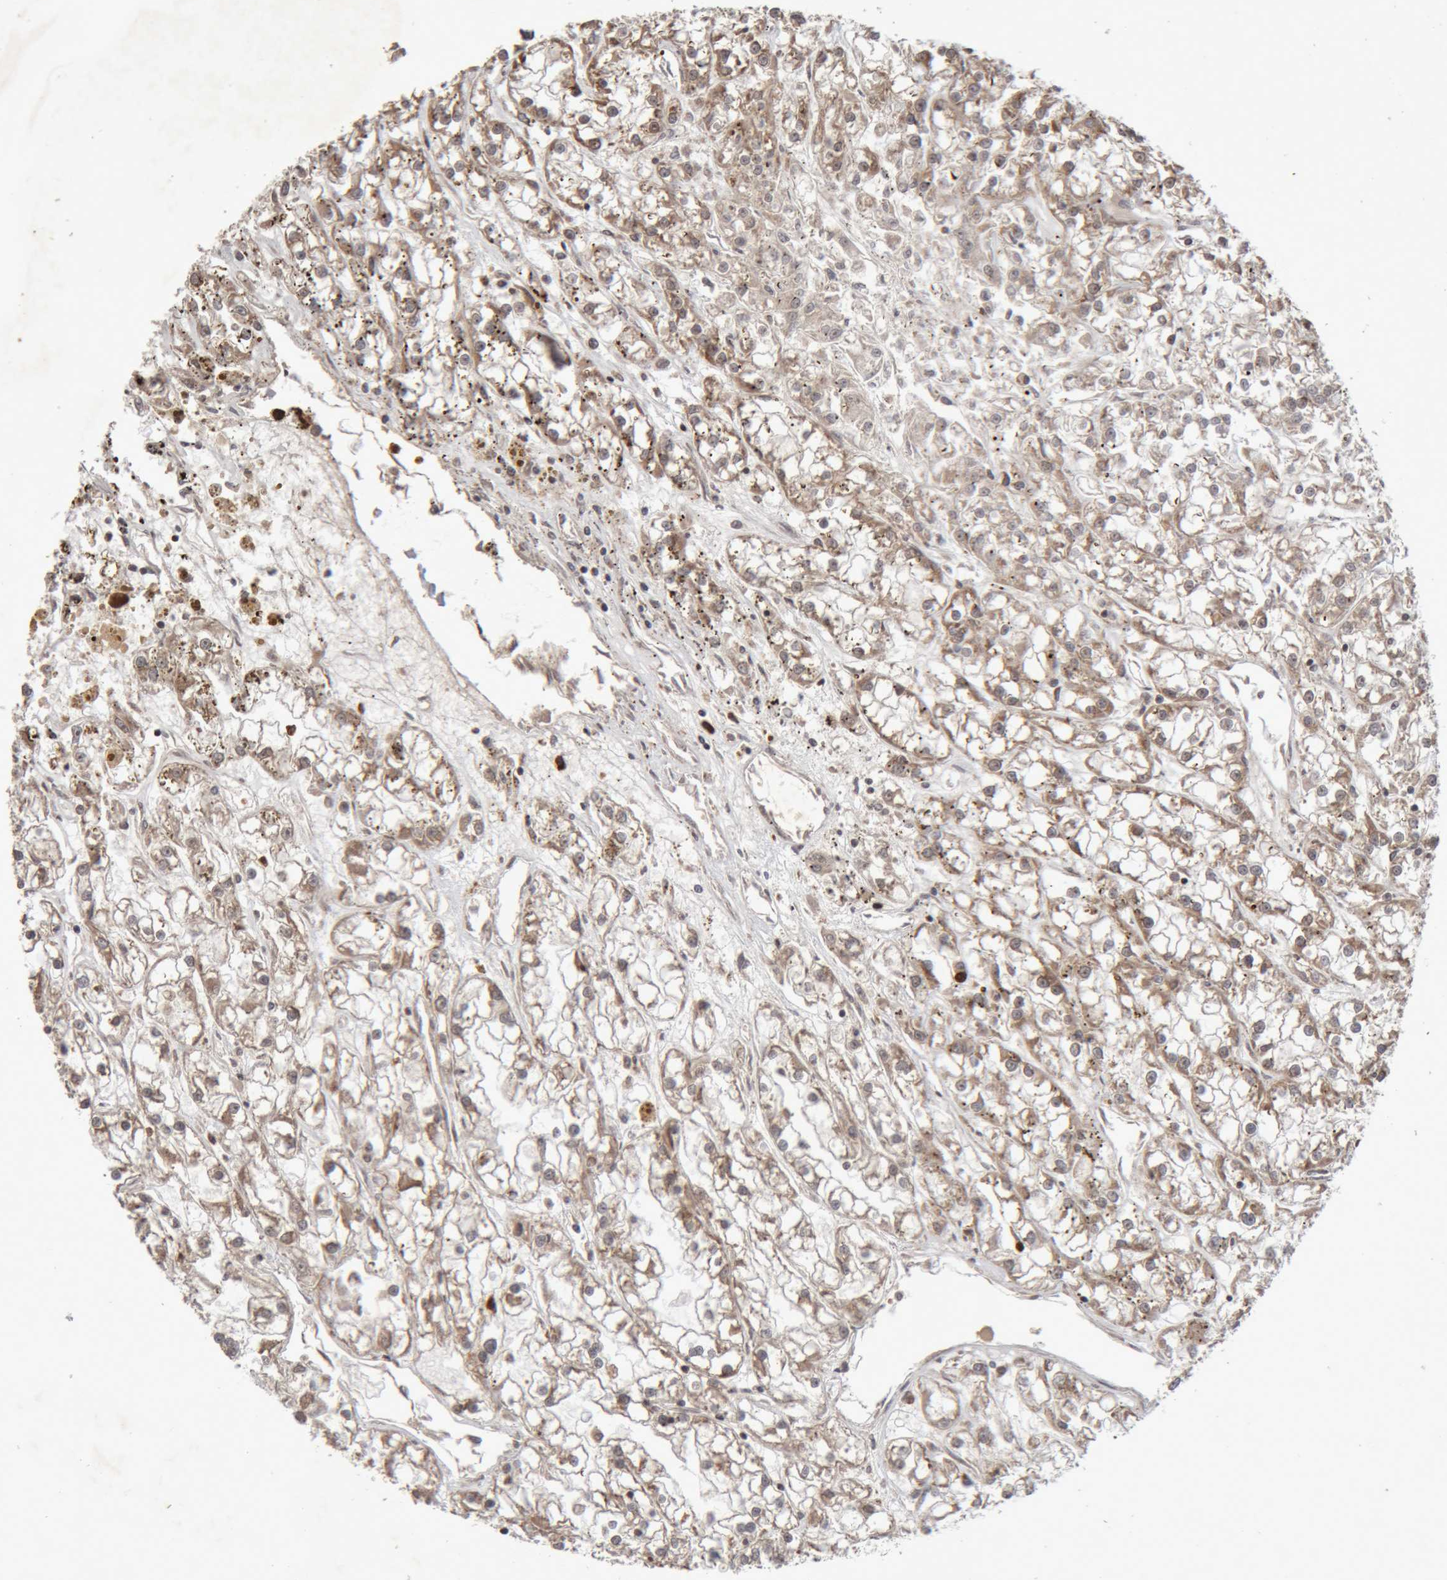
{"staining": {"intensity": "moderate", "quantity": ">75%", "location": "cytoplasmic/membranous"}, "tissue": "renal cancer", "cell_type": "Tumor cells", "image_type": "cancer", "snomed": [{"axis": "morphology", "description": "Adenocarcinoma, NOS"}, {"axis": "topography", "description": "Kidney"}], "caption": "Moderate cytoplasmic/membranous positivity is appreciated in about >75% of tumor cells in renal adenocarcinoma. The staining was performed using DAB, with brown indicating positive protein expression. Nuclei are stained blue with hematoxylin.", "gene": "KIF21B", "patient": {"sex": "female", "age": 52}}